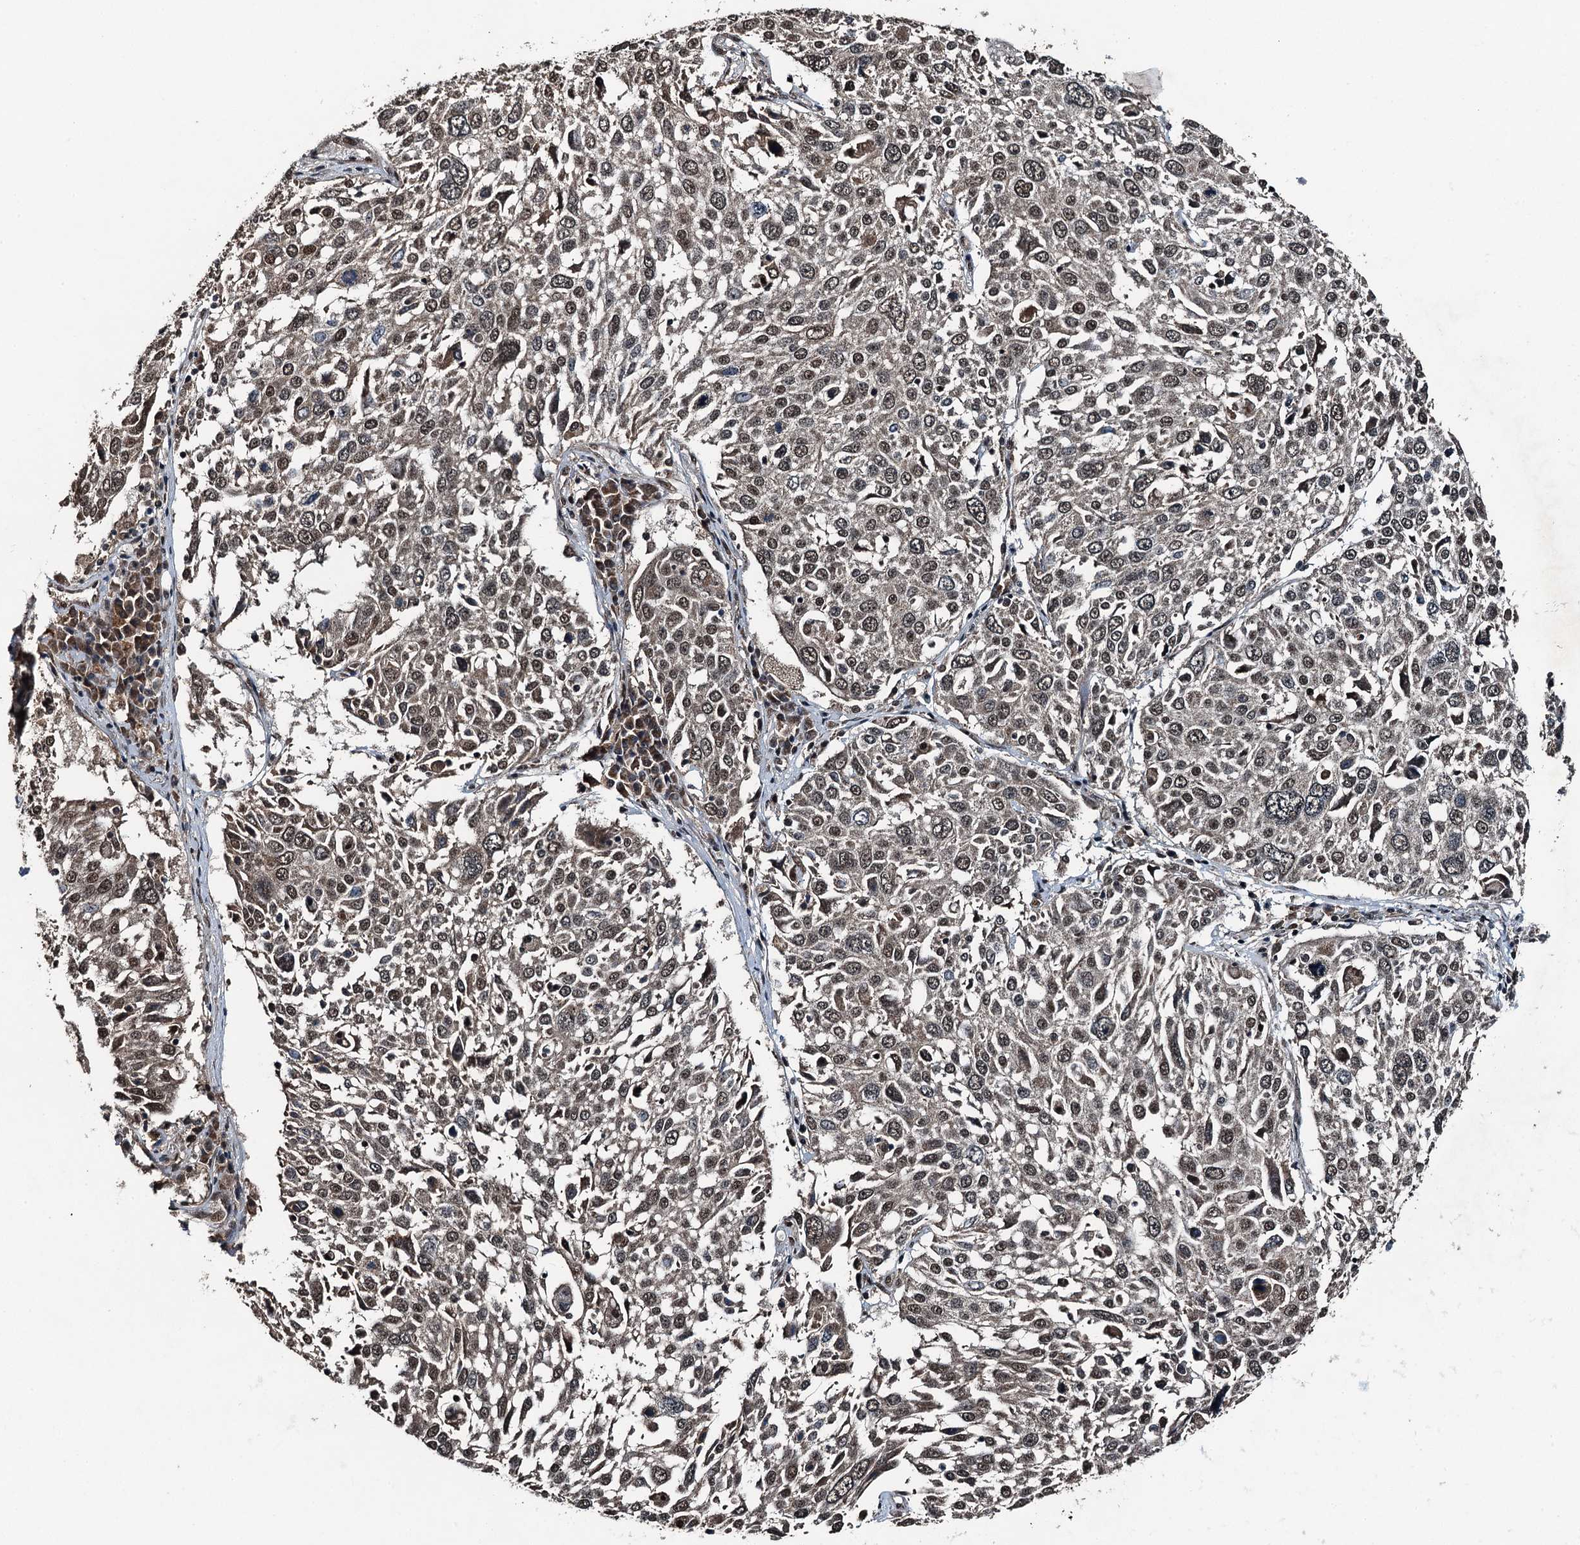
{"staining": {"intensity": "moderate", "quantity": "25%-75%", "location": "nuclear"}, "tissue": "lung cancer", "cell_type": "Tumor cells", "image_type": "cancer", "snomed": [{"axis": "morphology", "description": "Squamous cell carcinoma, NOS"}, {"axis": "topography", "description": "Lung"}], "caption": "High-magnification brightfield microscopy of lung cancer stained with DAB (brown) and counterstained with hematoxylin (blue). tumor cells exhibit moderate nuclear staining is present in approximately25%-75% of cells.", "gene": "UBXN6", "patient": {"sex": "male", "age": 65}}